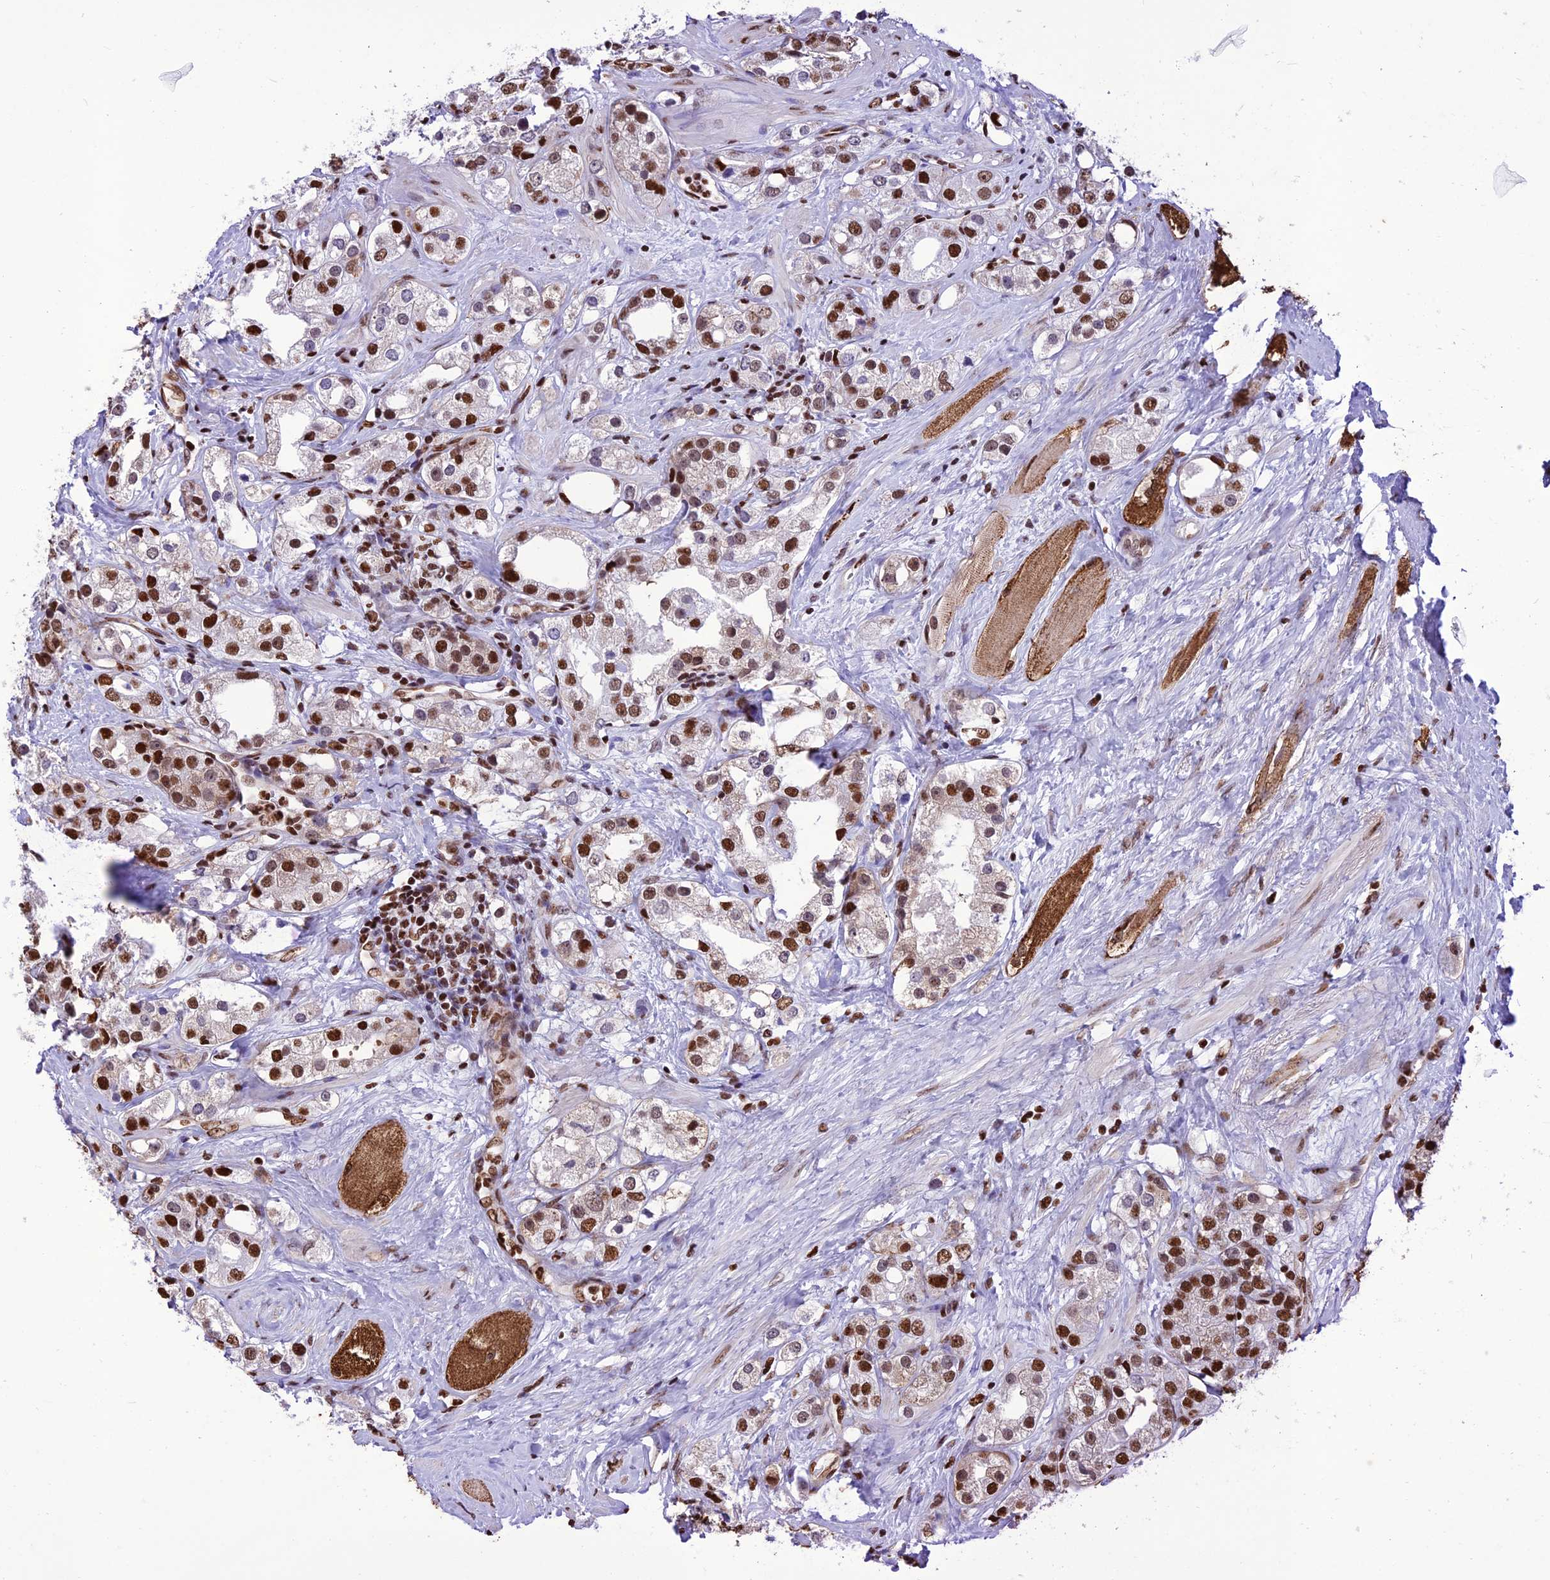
{"staining": {"intensity": "moderate", "quantity": ">75%", "location": "nuclear"}, "tissue": "prostate cancer", "cell_type": "Tumor cells", "image_type": "cancer", "snomed": [{"axis": "morphology", "description": "Adenocarcinoma, NOS"}, {"axis": "topography", "description": "Prostate"}], "caption": "A histopathology image of prostate cancer stained for a protein displays moderate nuclear brown staining in tumor cells. (DAB IHC, brown staining for protein, blue staining for nuclei).", "gene": "INO80E", "patient": {"sex": "male", "age": 79}}